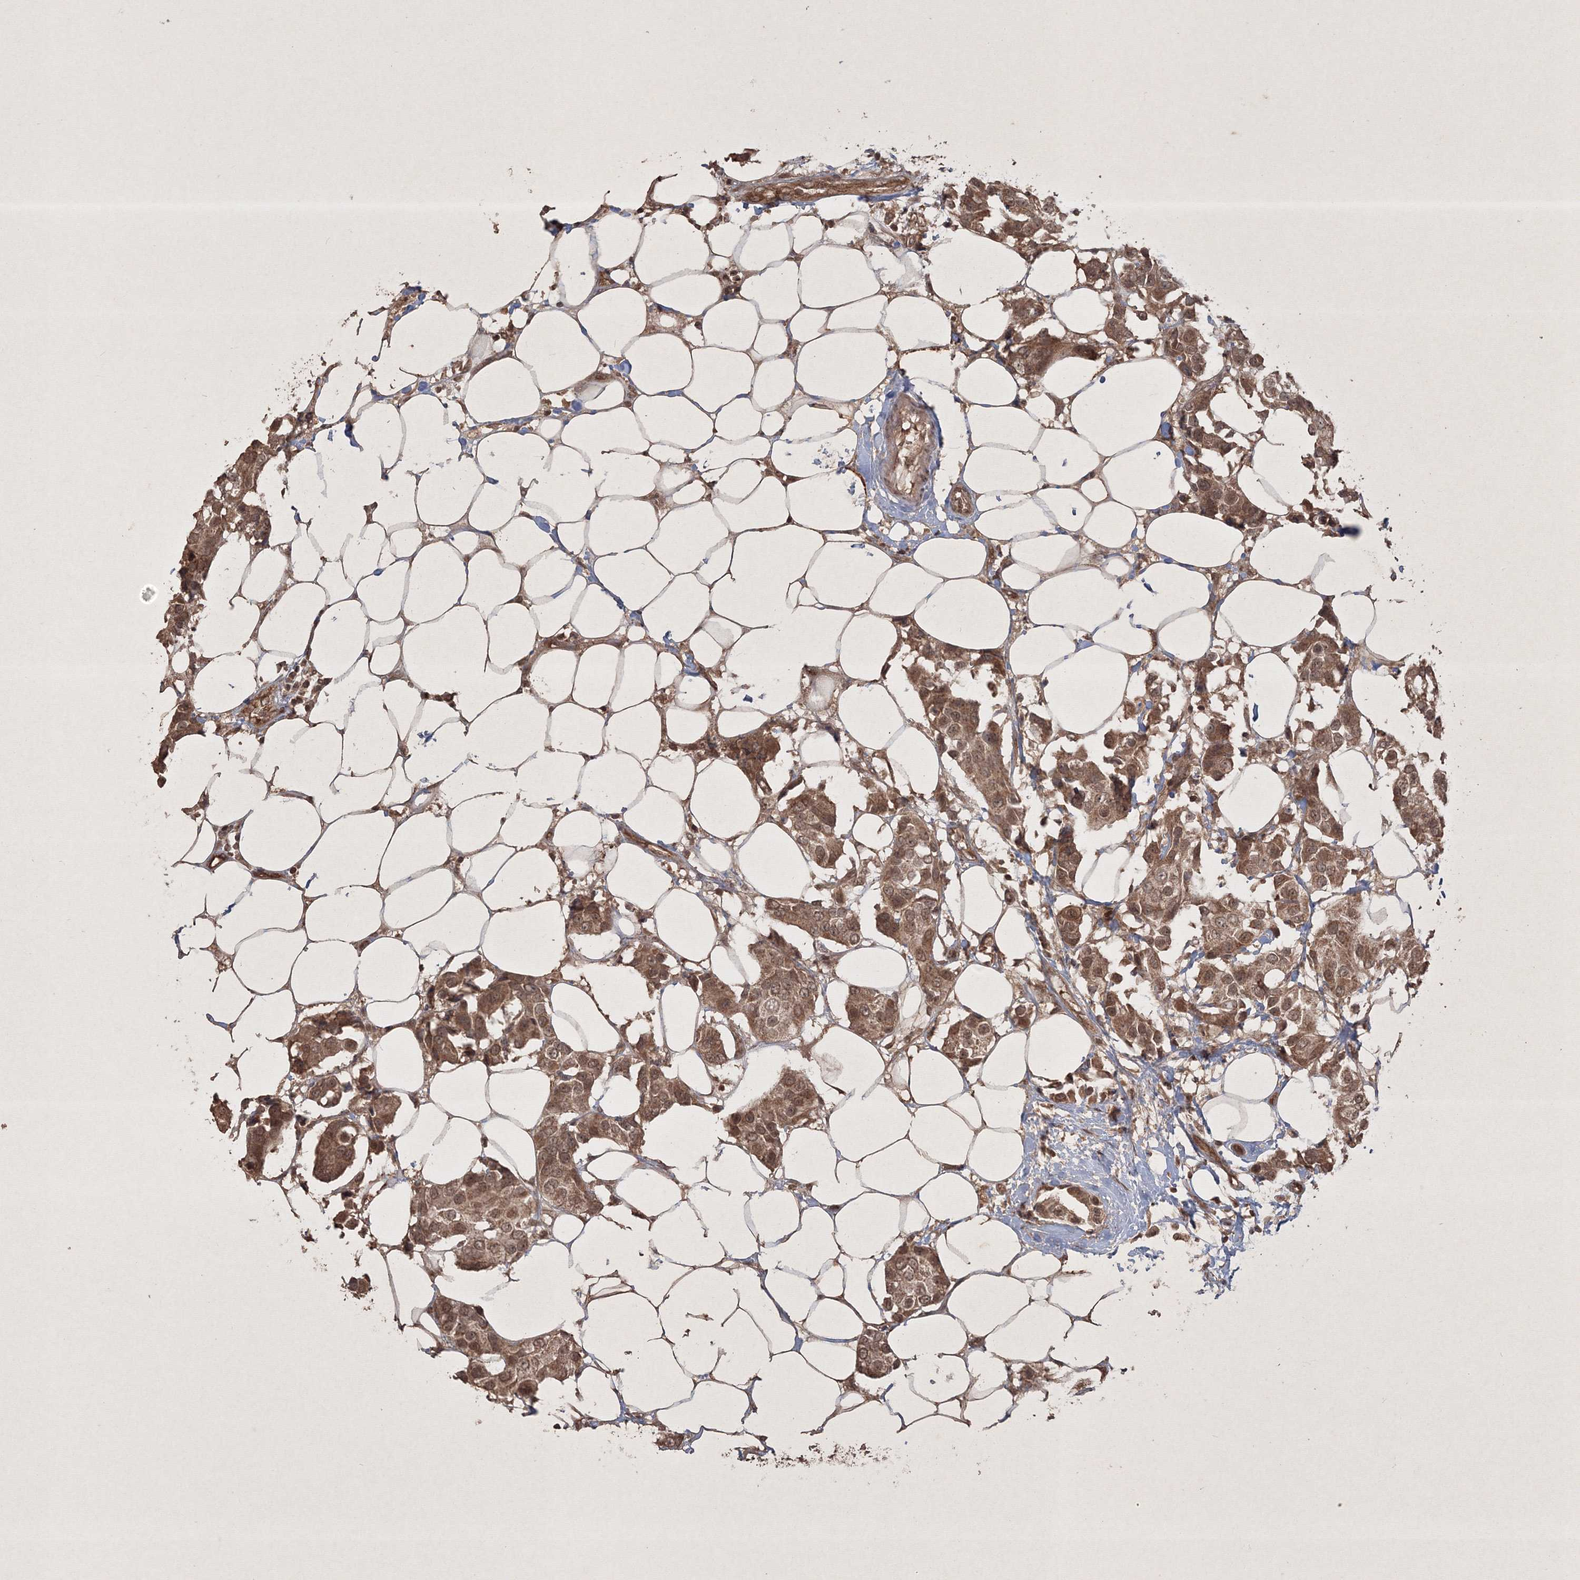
{"staining": {"intensity": "moderate", "quantity": ">75%", "location": "cytoplasmic/membranous,nuclear"}, "tissue": "breast cancer", "cell_type": "Tumor cells", "image_type": "cancer", "snomed": [{"axis": "morphology", "description": "Normal tissue, NOS"}, {"axis": "morphology", "description": "Duct carcinoma"}, {"axis": "topography", "description": "Breast"}], "caption": "Immunohistochemical staining of human breast cancer demonstrates medium levels of moderate cytoplasmic/membranous and nuclear staining in approximately >75% of tumor cells.", "gene": "PELI3", "patient": {"sex": "female", "age": 39}}